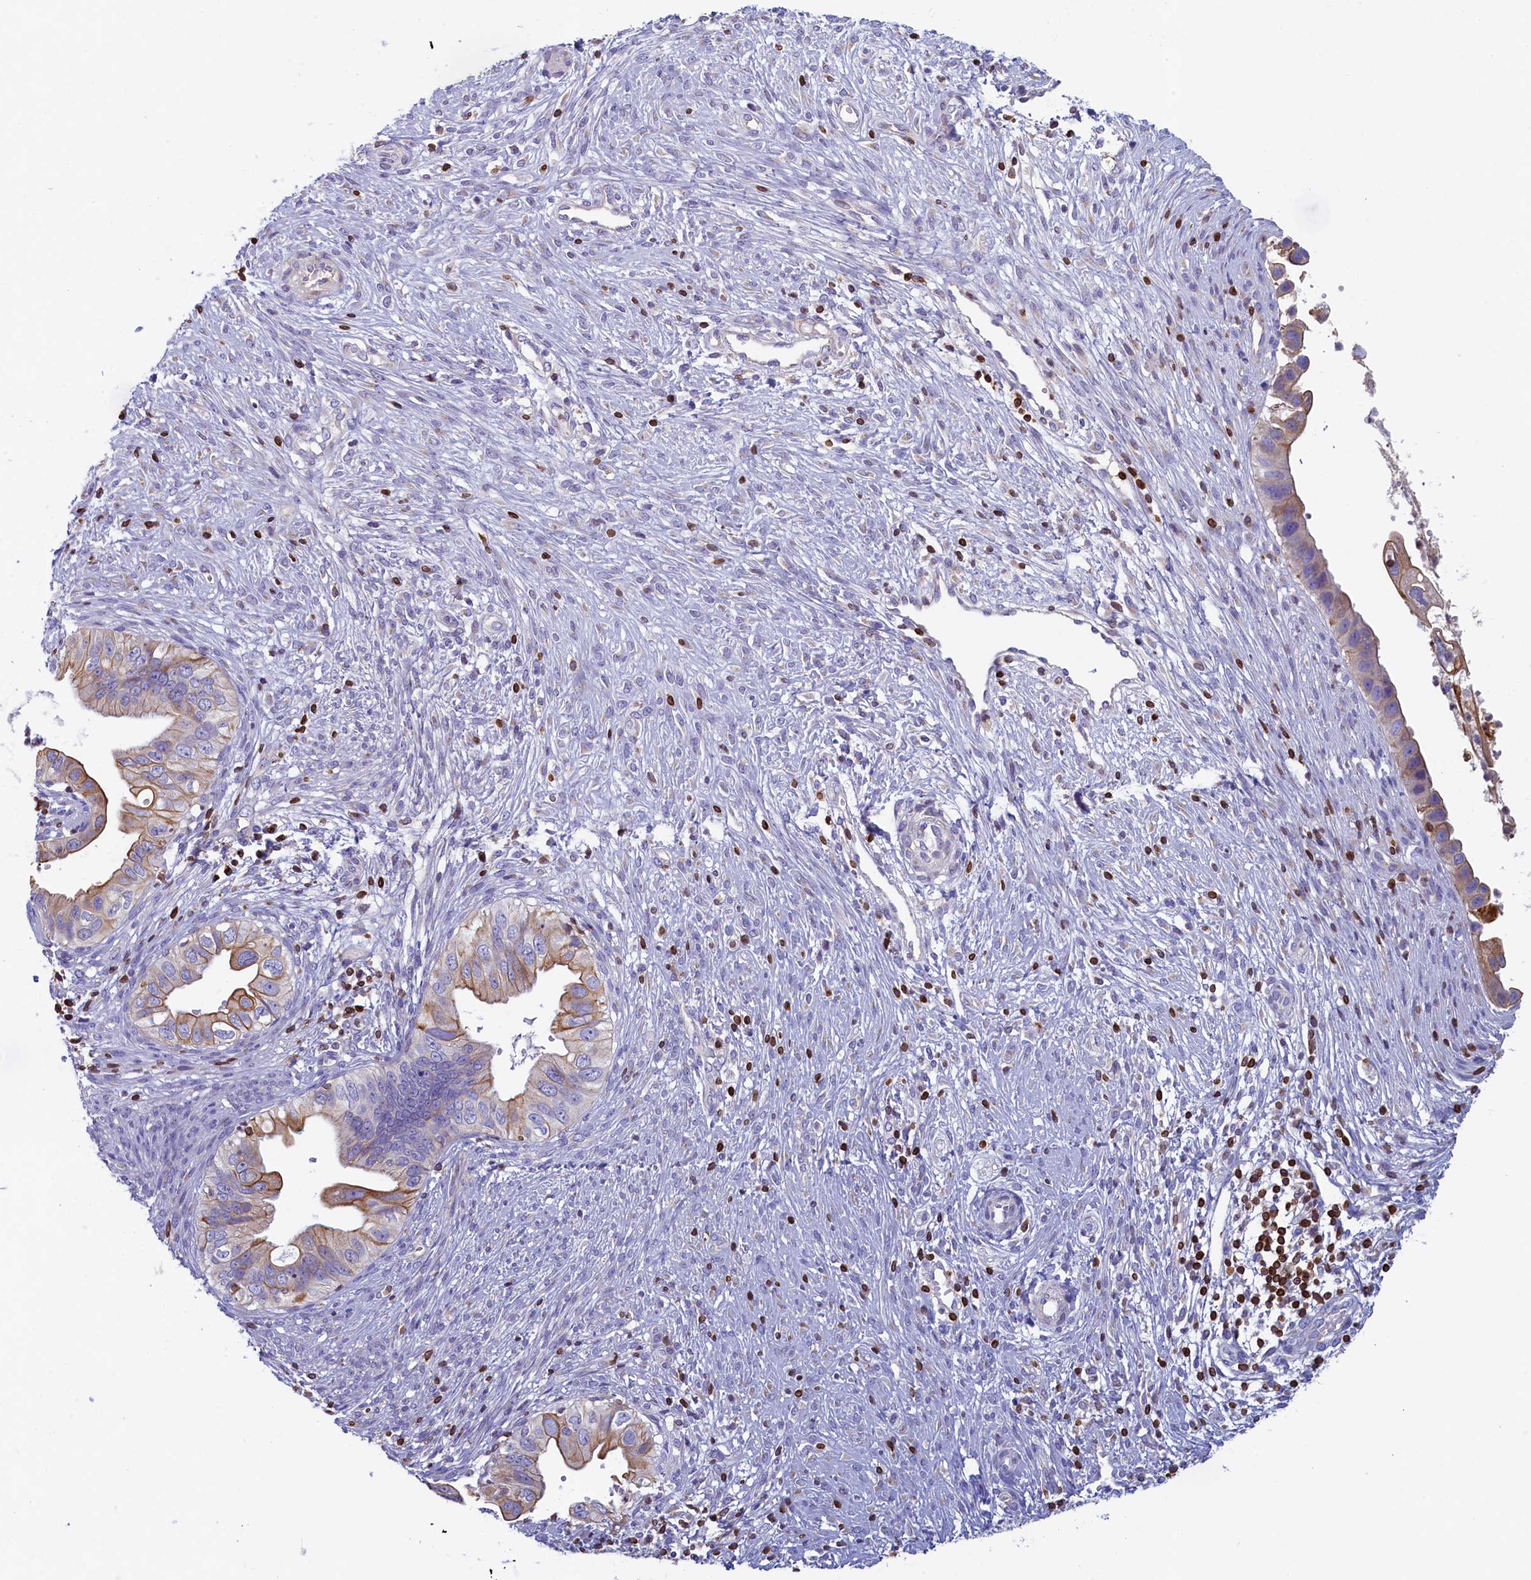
{"staining": {"intensity": "moderate", "quantity": "<25%", "location": "cytoplasmic/membranous"}, "tissue": "cervical cancer", "cell_type": "Tumor cells", "image_type": "cancer", "snomed": [{"axis": "morphology", "description": "Adenocarcinoma, NOS"}, {"axis": "topography", "description": "Cervix"}], "caption": "A high-resolution image shows immunohistochemistry staining of cervical cancer, which displays moderate cytoplasmic/membranous expression in approximately <25% of tumor cells.", "gene": "TRAF3IP3", "patient": {"sex": "female", "age": 42}}